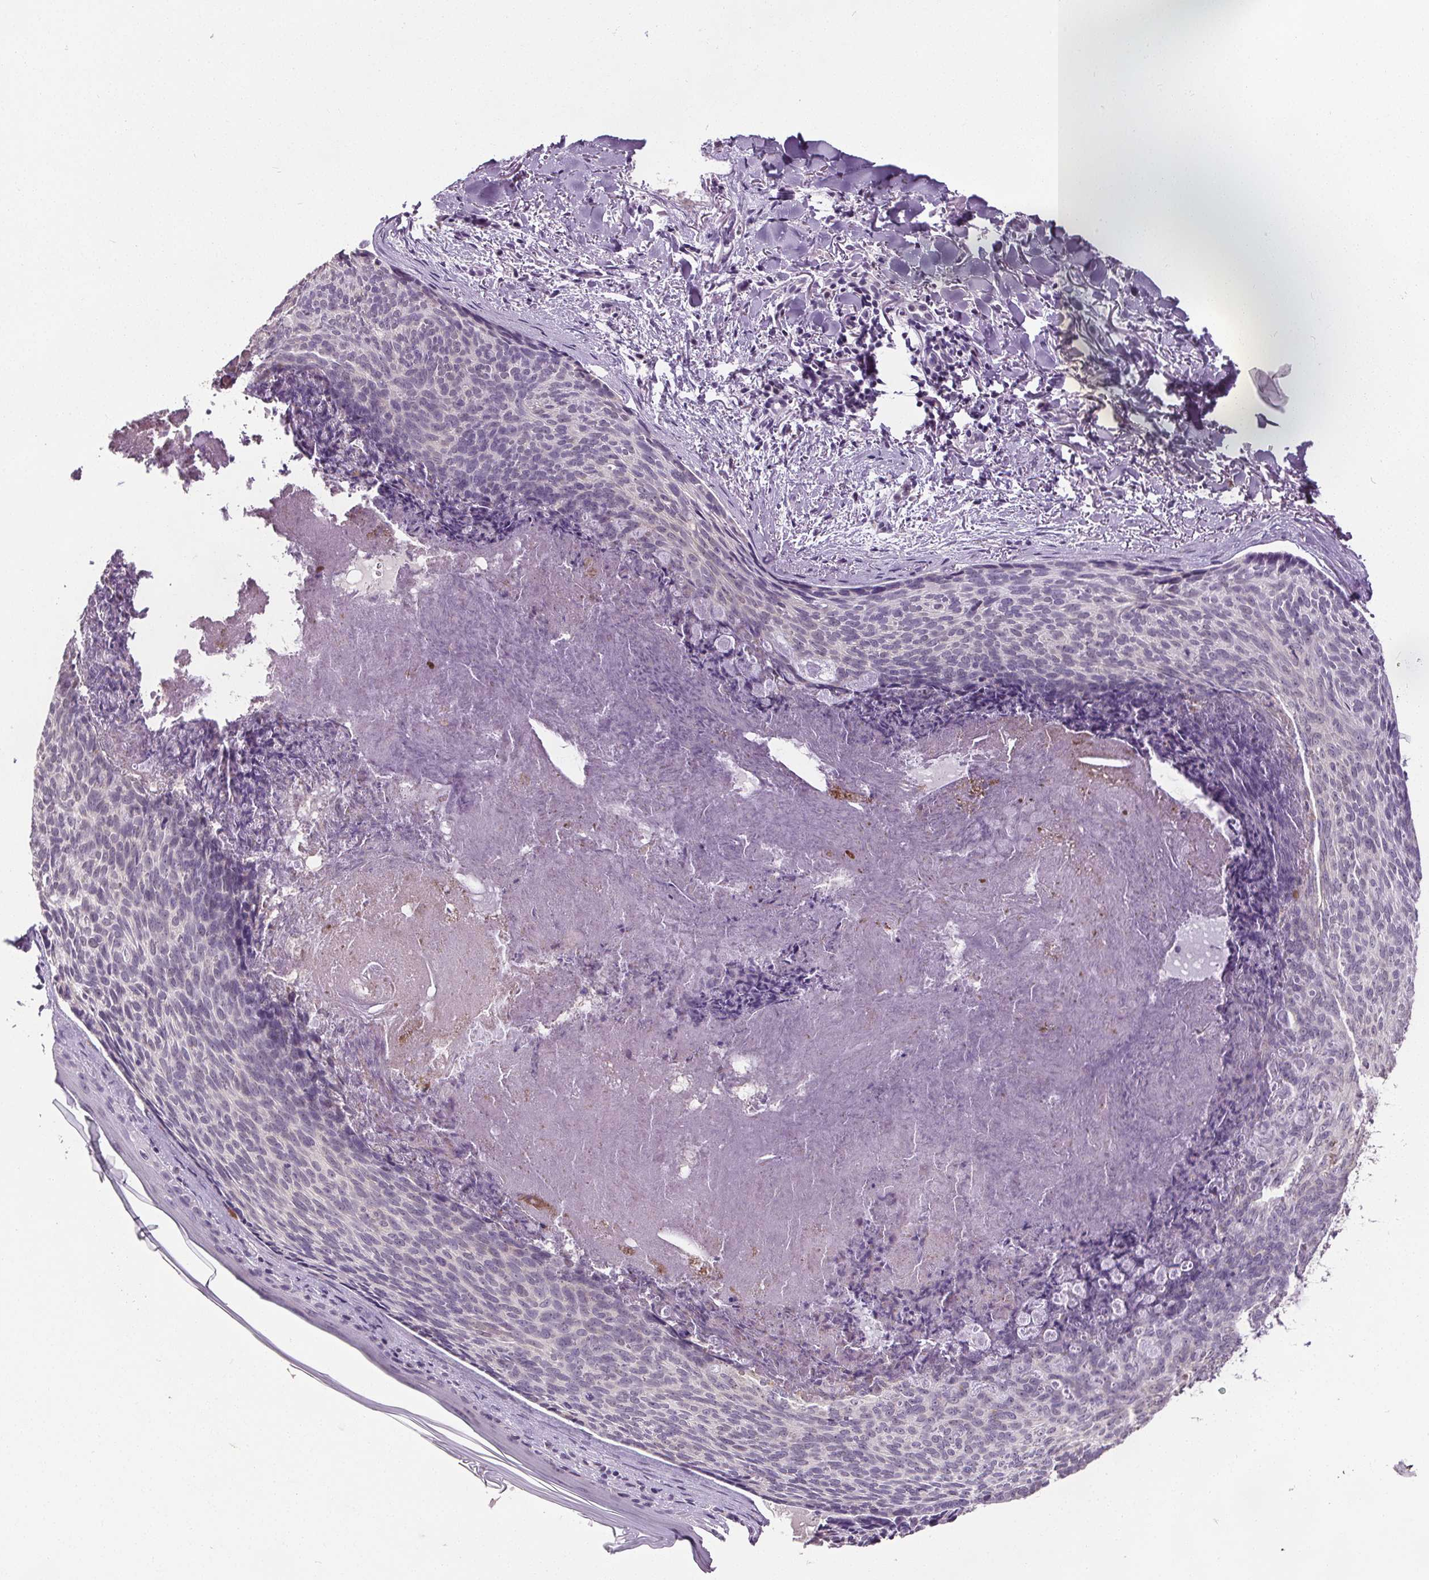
{"staining": {"intensity": "negative", "quantity": "none", "location": "none"}, "tissue": "skin cancer", "cell_type": "Tumor cells", "image_type": "cancer", "snomed": [{"axis": "morphology", "description": "Basal cell carcinoma"}, {"axis": "topography", "description": "Skin"}], "caption": "The immunohistochemistry histopathology image has no significant staining in tumor cells of basal cell carcinoma (skin) tissue.", "gene": "SLC2A9", "patient": {"sex": "female", "age": 82}}